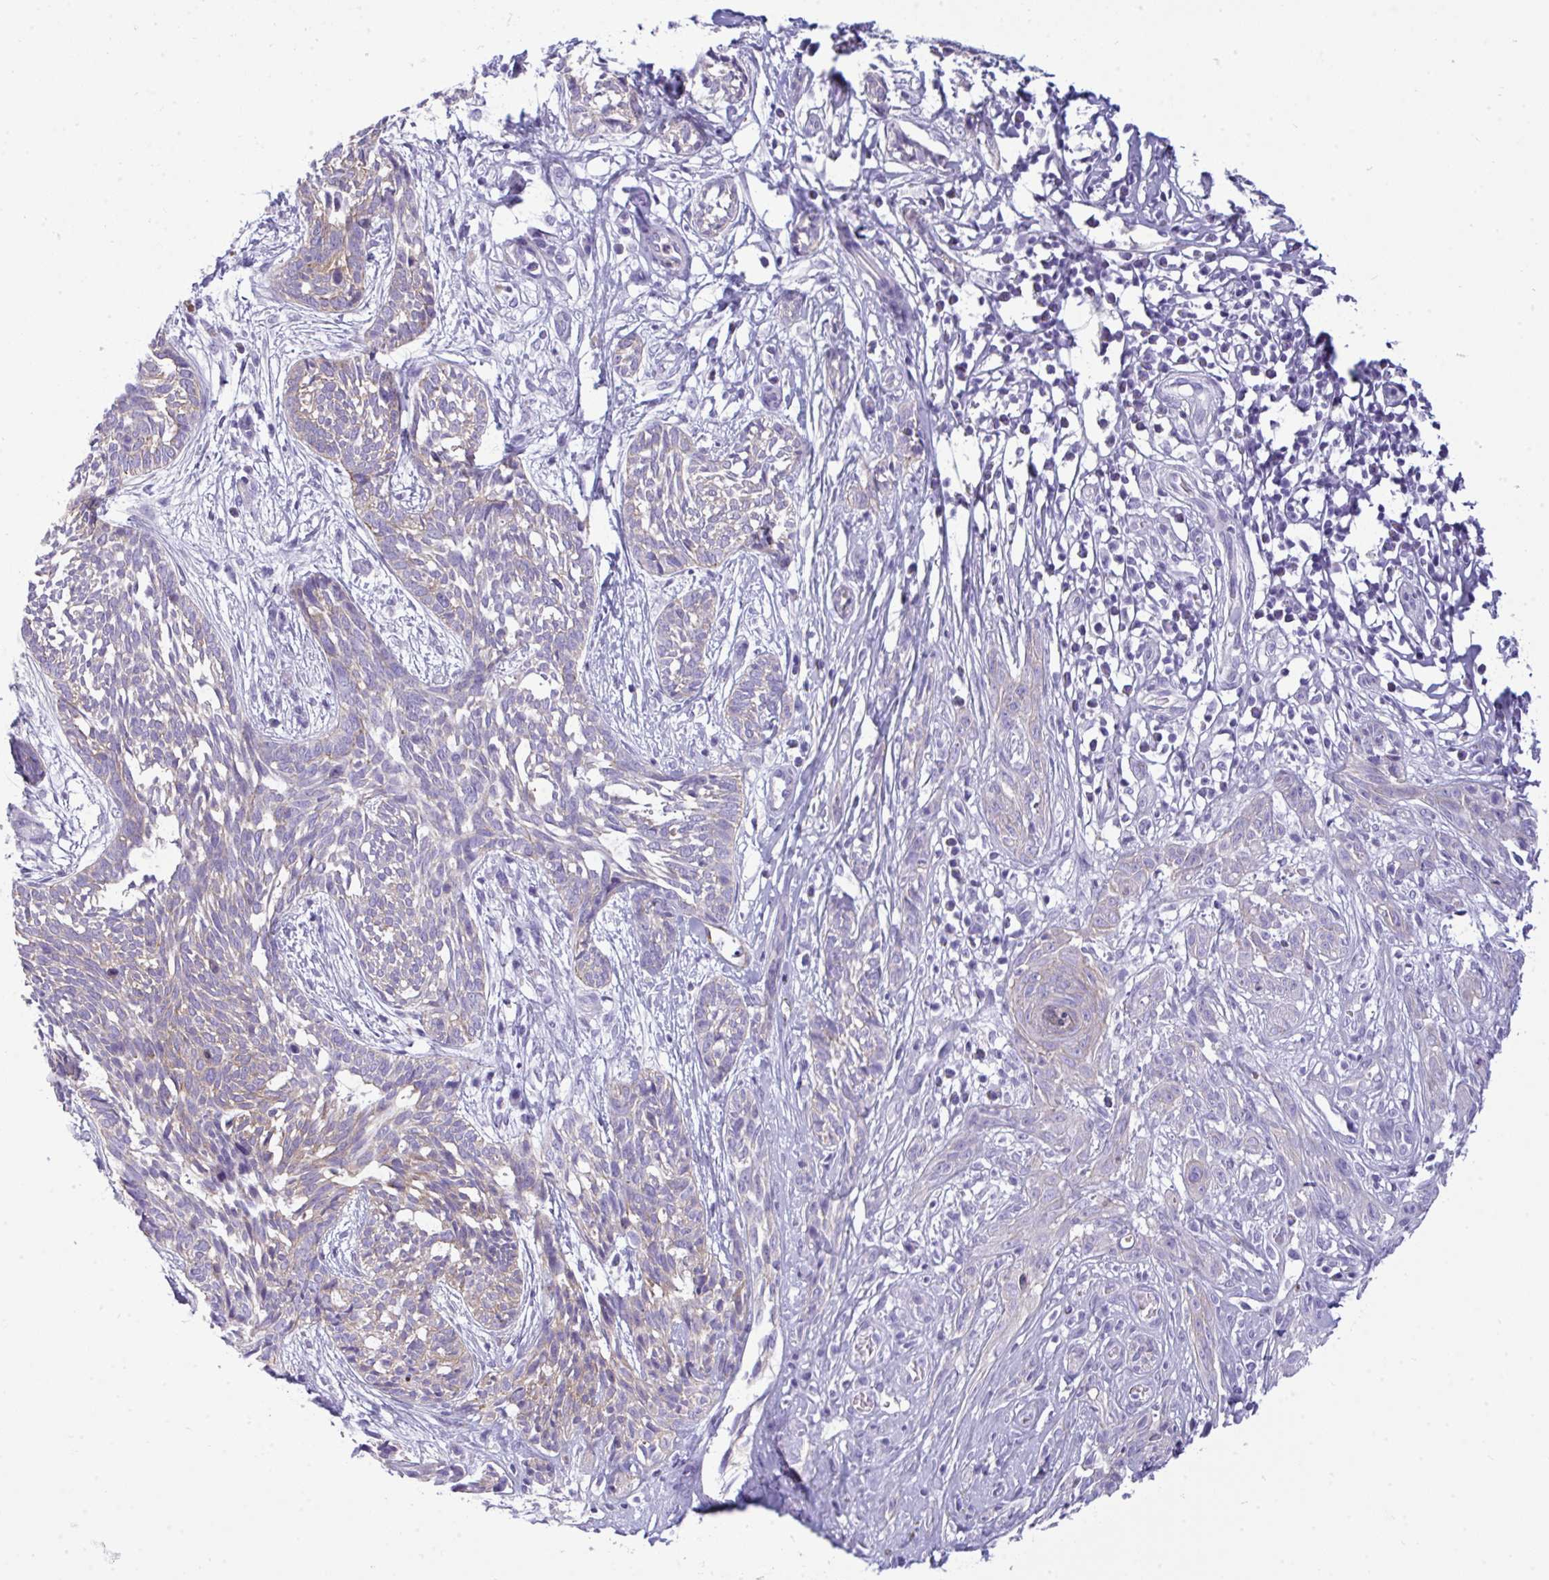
{"staining": {"intensity": "weak", "quantity": "25%-75%", "location": "cytoplasmic/membranous"}, "tissue": "skin cancer", "cell_type": "Tumor cells", "image_type": "cancer", "snomed": [{"axis": "morphology", "description": "Basal cell carcinoma"}, {"axis": "topography", "description": "Skin"}, {"axis": "topography", "description": "Skin, foot"}], "caption": "There is low levels of weak cytoplasmic/membranous positivity in tumor cells of skin cancer (basal cell carcinoma), as demonstrated by immunohistochemical staining (brown color).", "gene": "MYH10", "patient": {"sex": "female", "age": 86}}